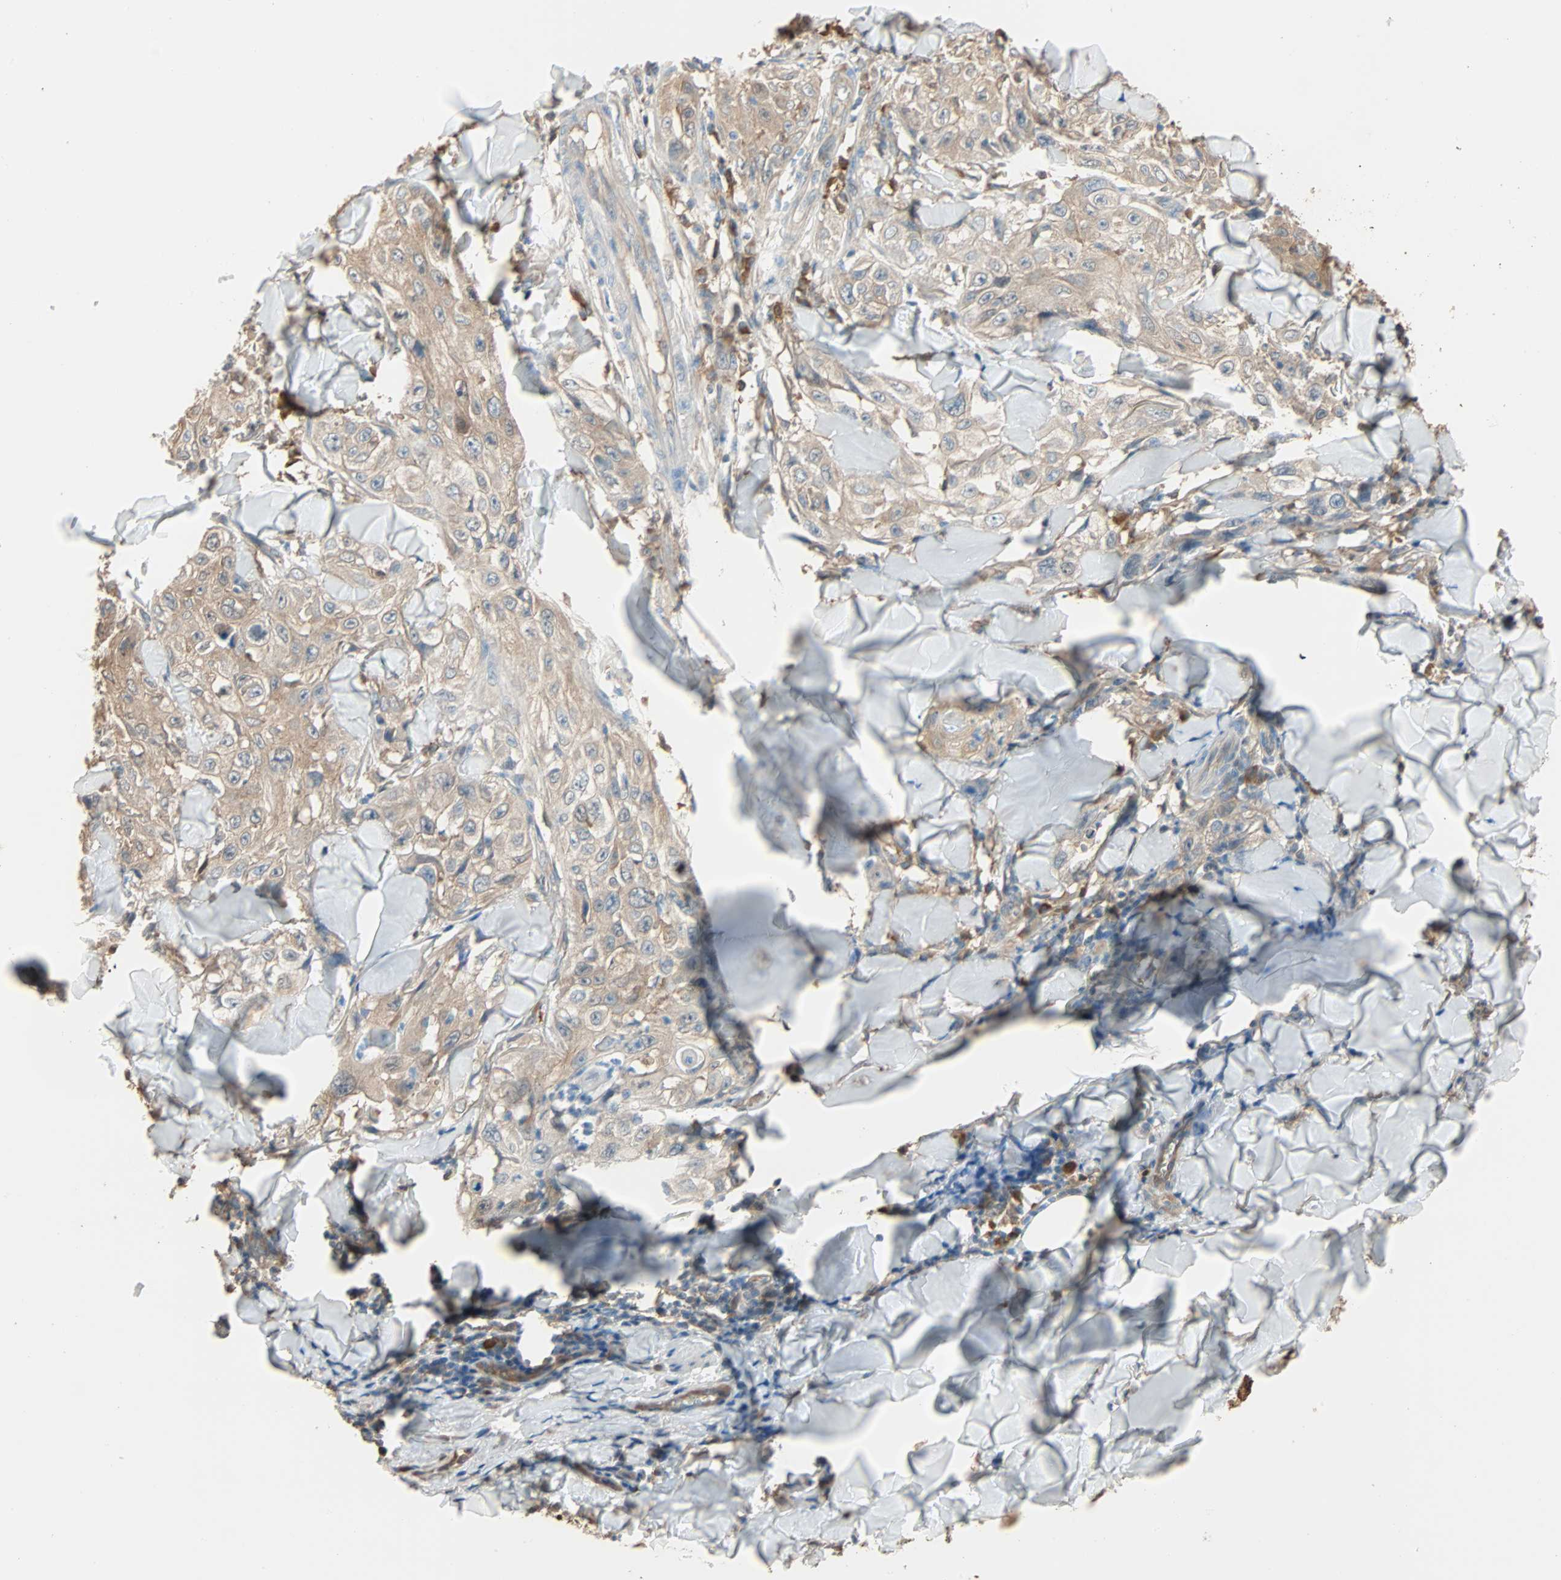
{"staining": {"intensity": "weak", "quantity": ">75%", "location": "cytoplasmic/membranous"}, "tissue": "skin cancer", "cell_type": "Tumor cells", "image_type": "cancer", "snomed": [{"axis": "morphology", "description": "Squamous cell carcinoma, NOS"}, {"axis": "topography", "description": "Skin"}], "caption": "Approximately >75% of tumor cells in human squamous cell carcinoma (skin) reveal weak cytoplasmic/membranous protein expression as visualized by brown immunohistochemical staining.", "gene": "PRDX1", "patient": {"sex": "male", "age": 86}}